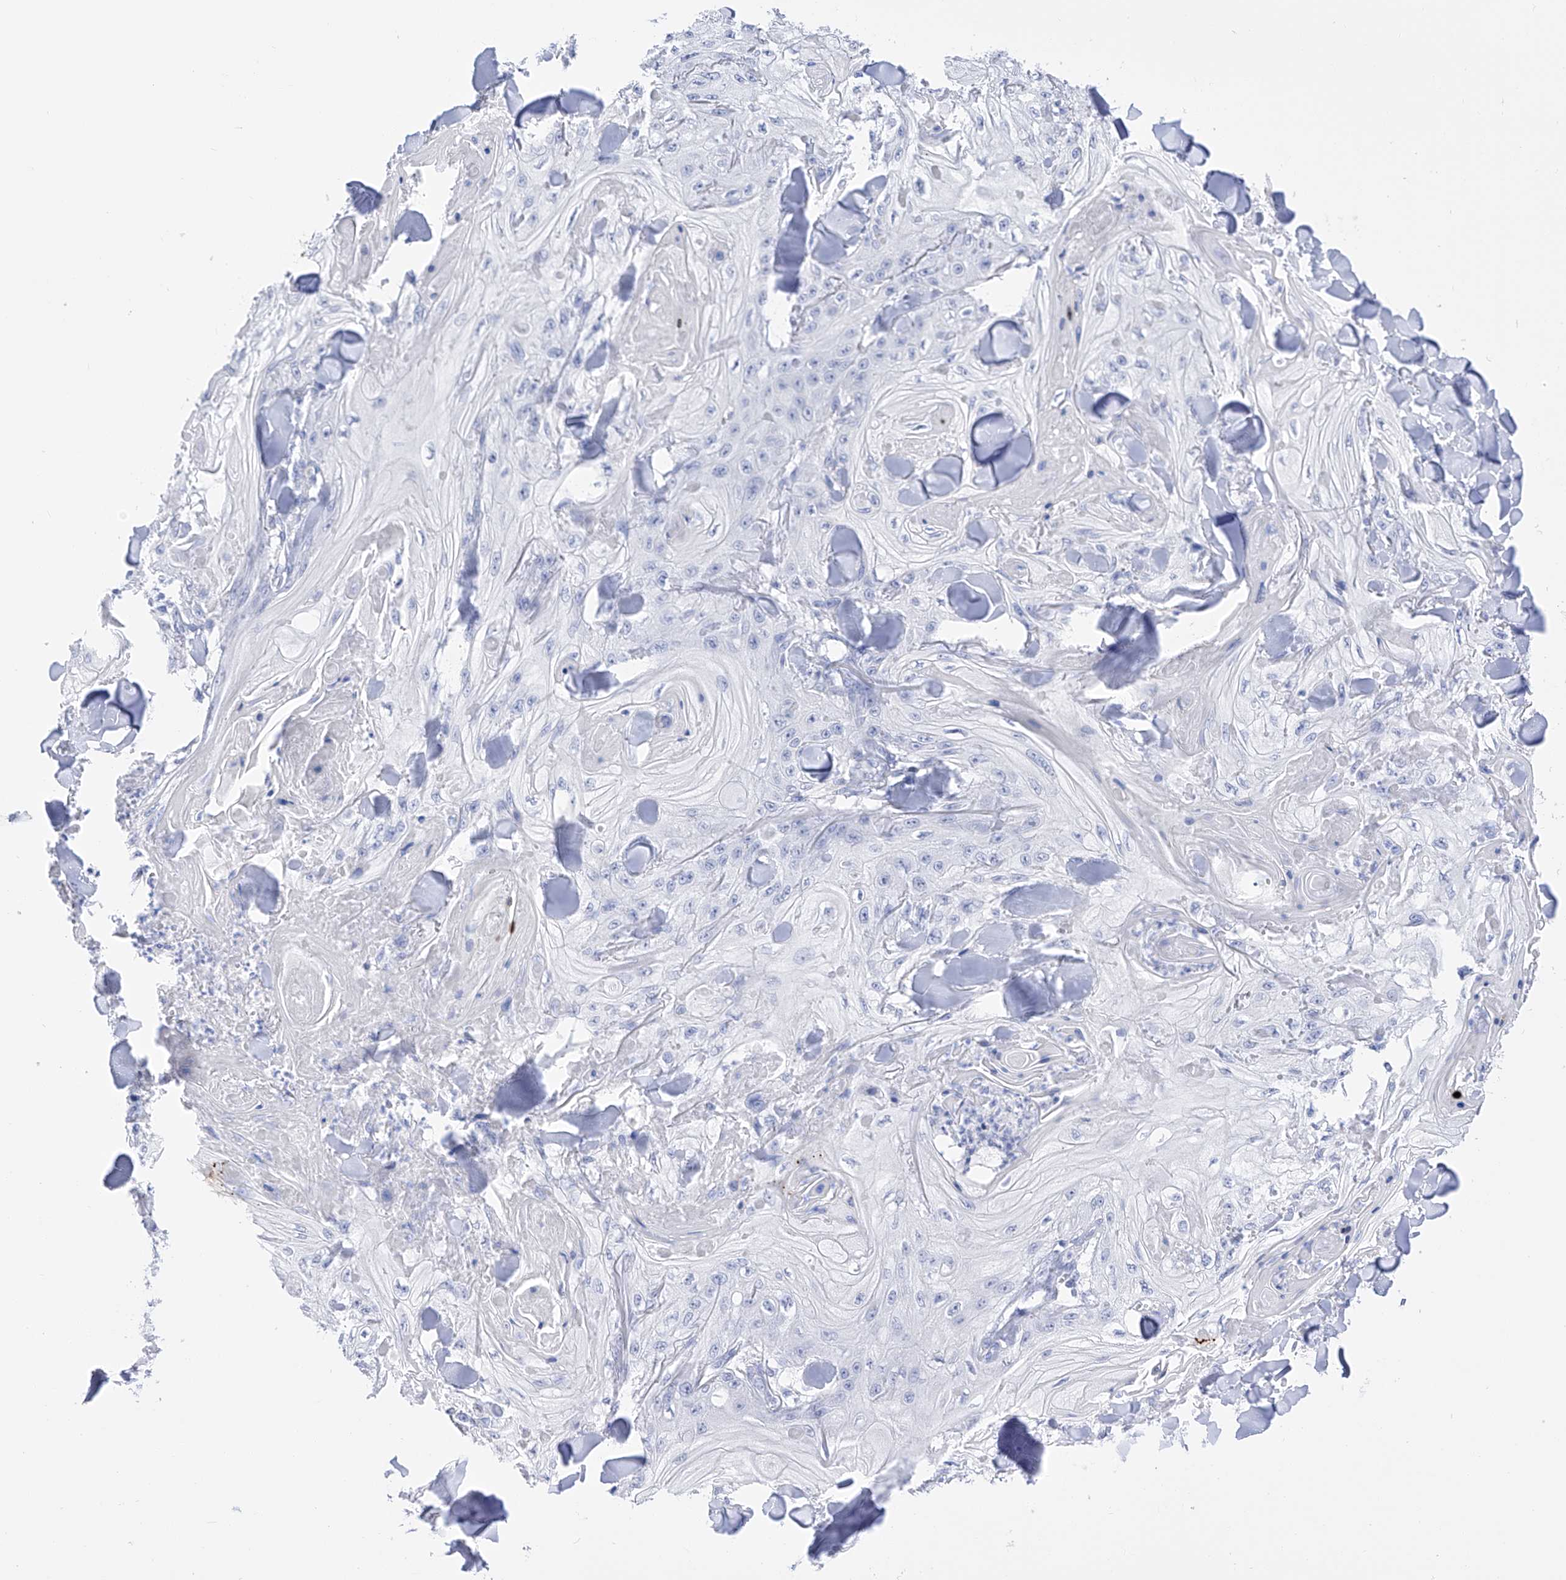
{"staining": {"intensity": "strong", "quantity": "<25%", "location": "cytoplasmic/membranous"}, "tissue": "skin cancer", "cell_type": "Tumor cells", "image_type": "cancer", "snomed": [{"axis": "morphology", "description": "Squamous cell carcinoma, NOS"}, {"axis": "topography", "description": "Skin"}], "caption": "Immunohistochemistry (IHC) micrograph of human squamous cell carcinoma (skin) stained for a protein (brown), which reveals medium levels of strong cytoplasmic/membranous staining in approximately <25% of tumor cells.", "gene": "FLG", "patient": {"sex": "male", "age": 74}}